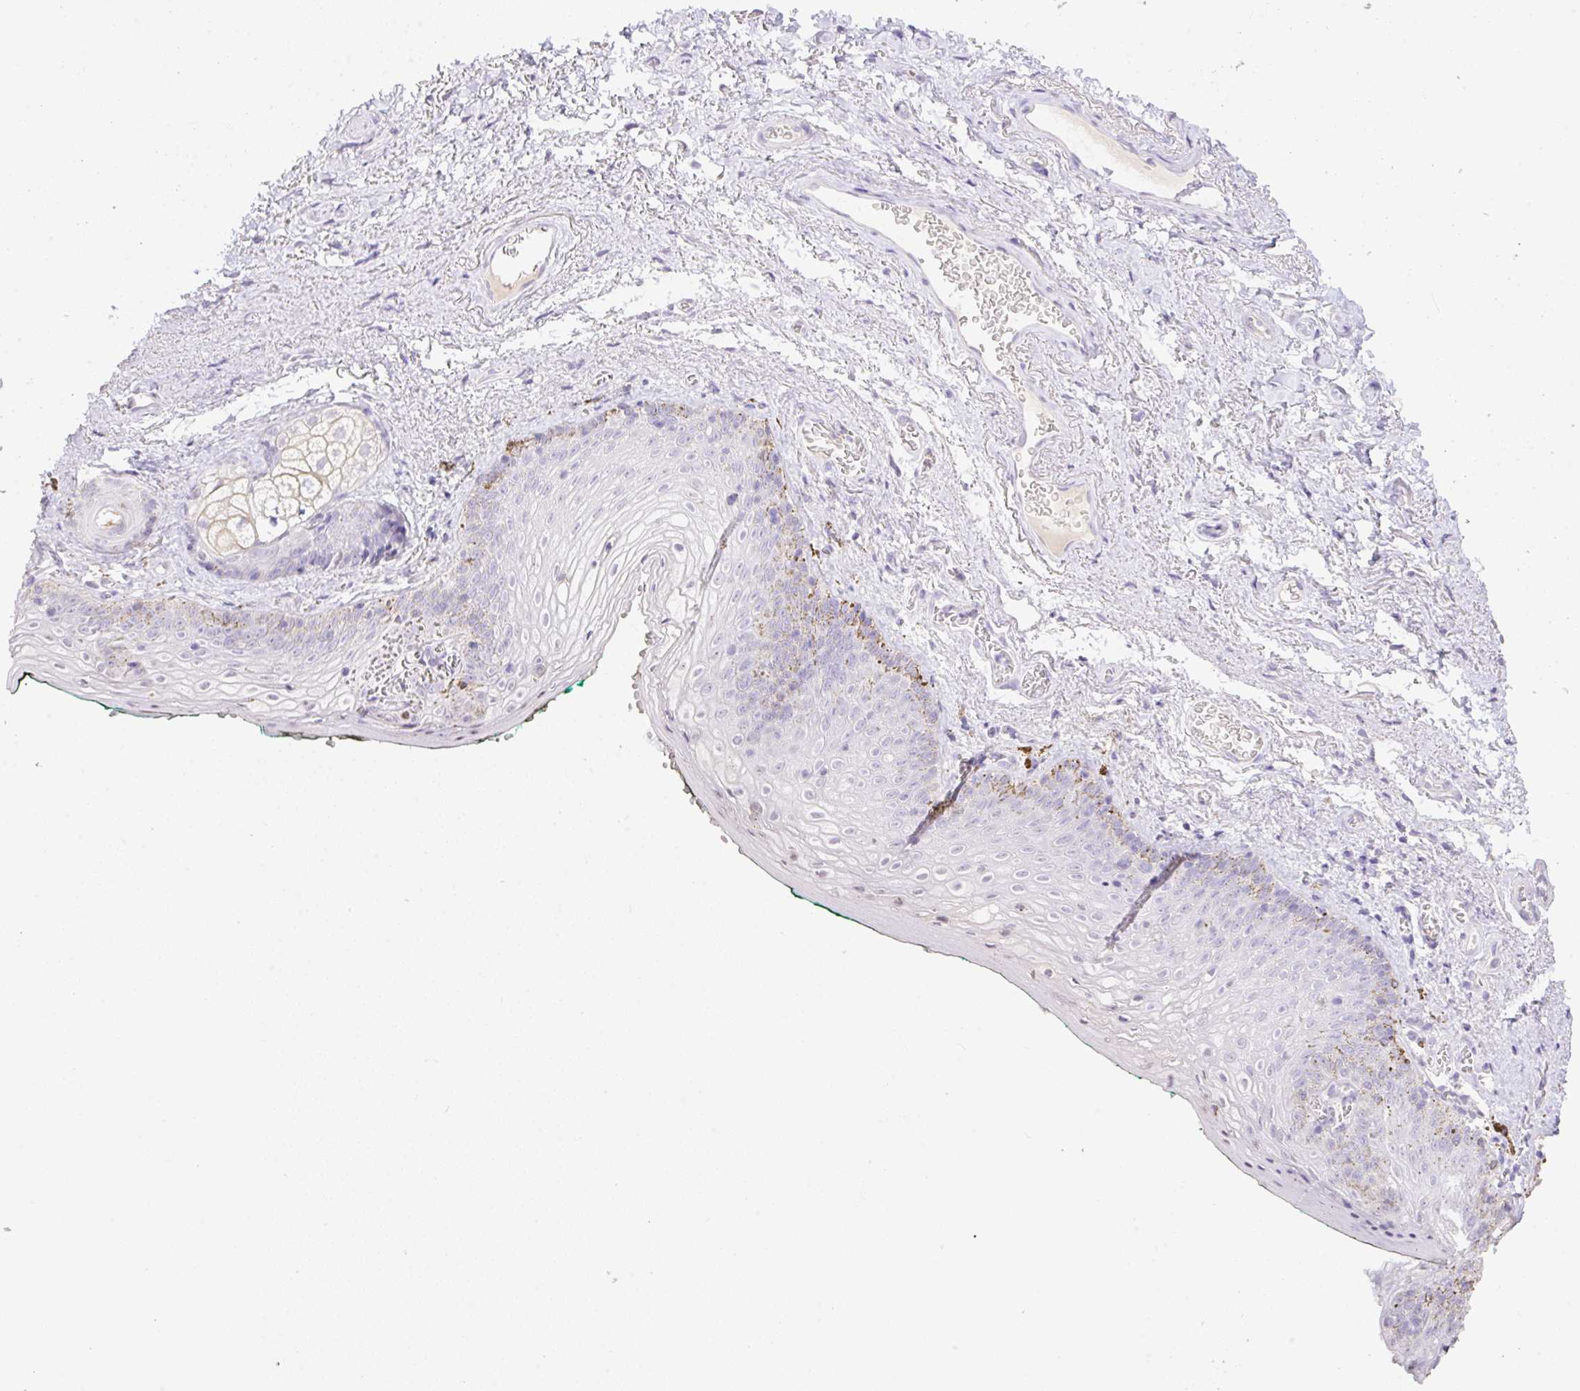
{"staining": {"intensity": "negative", "quantity": "none", "location": "none"}, "tissue": "vagina", "cell_type": "Squamous epithelial cells", "image_type": "normal", "snomed": [{"axis": "morphology", "description": "Normal tissue, NOS"}, {"axis": "topography", "description": "Vulva"}, {"axis": "topography", "description": "Vagina"}, {"axis": "topography", "description": "Peripheral nerve tissue"}], "caption": "Immunohistochemistry image of unremarkable vagina: human vagina stained with DAB (3,3'-diaminobenzidine) demonstrates no significant protein staining in squamous epithelial cells. Nuclei are stained in blue.", "gene": "HCRTR2", "patient": {"sex": "female", "age": 66}}